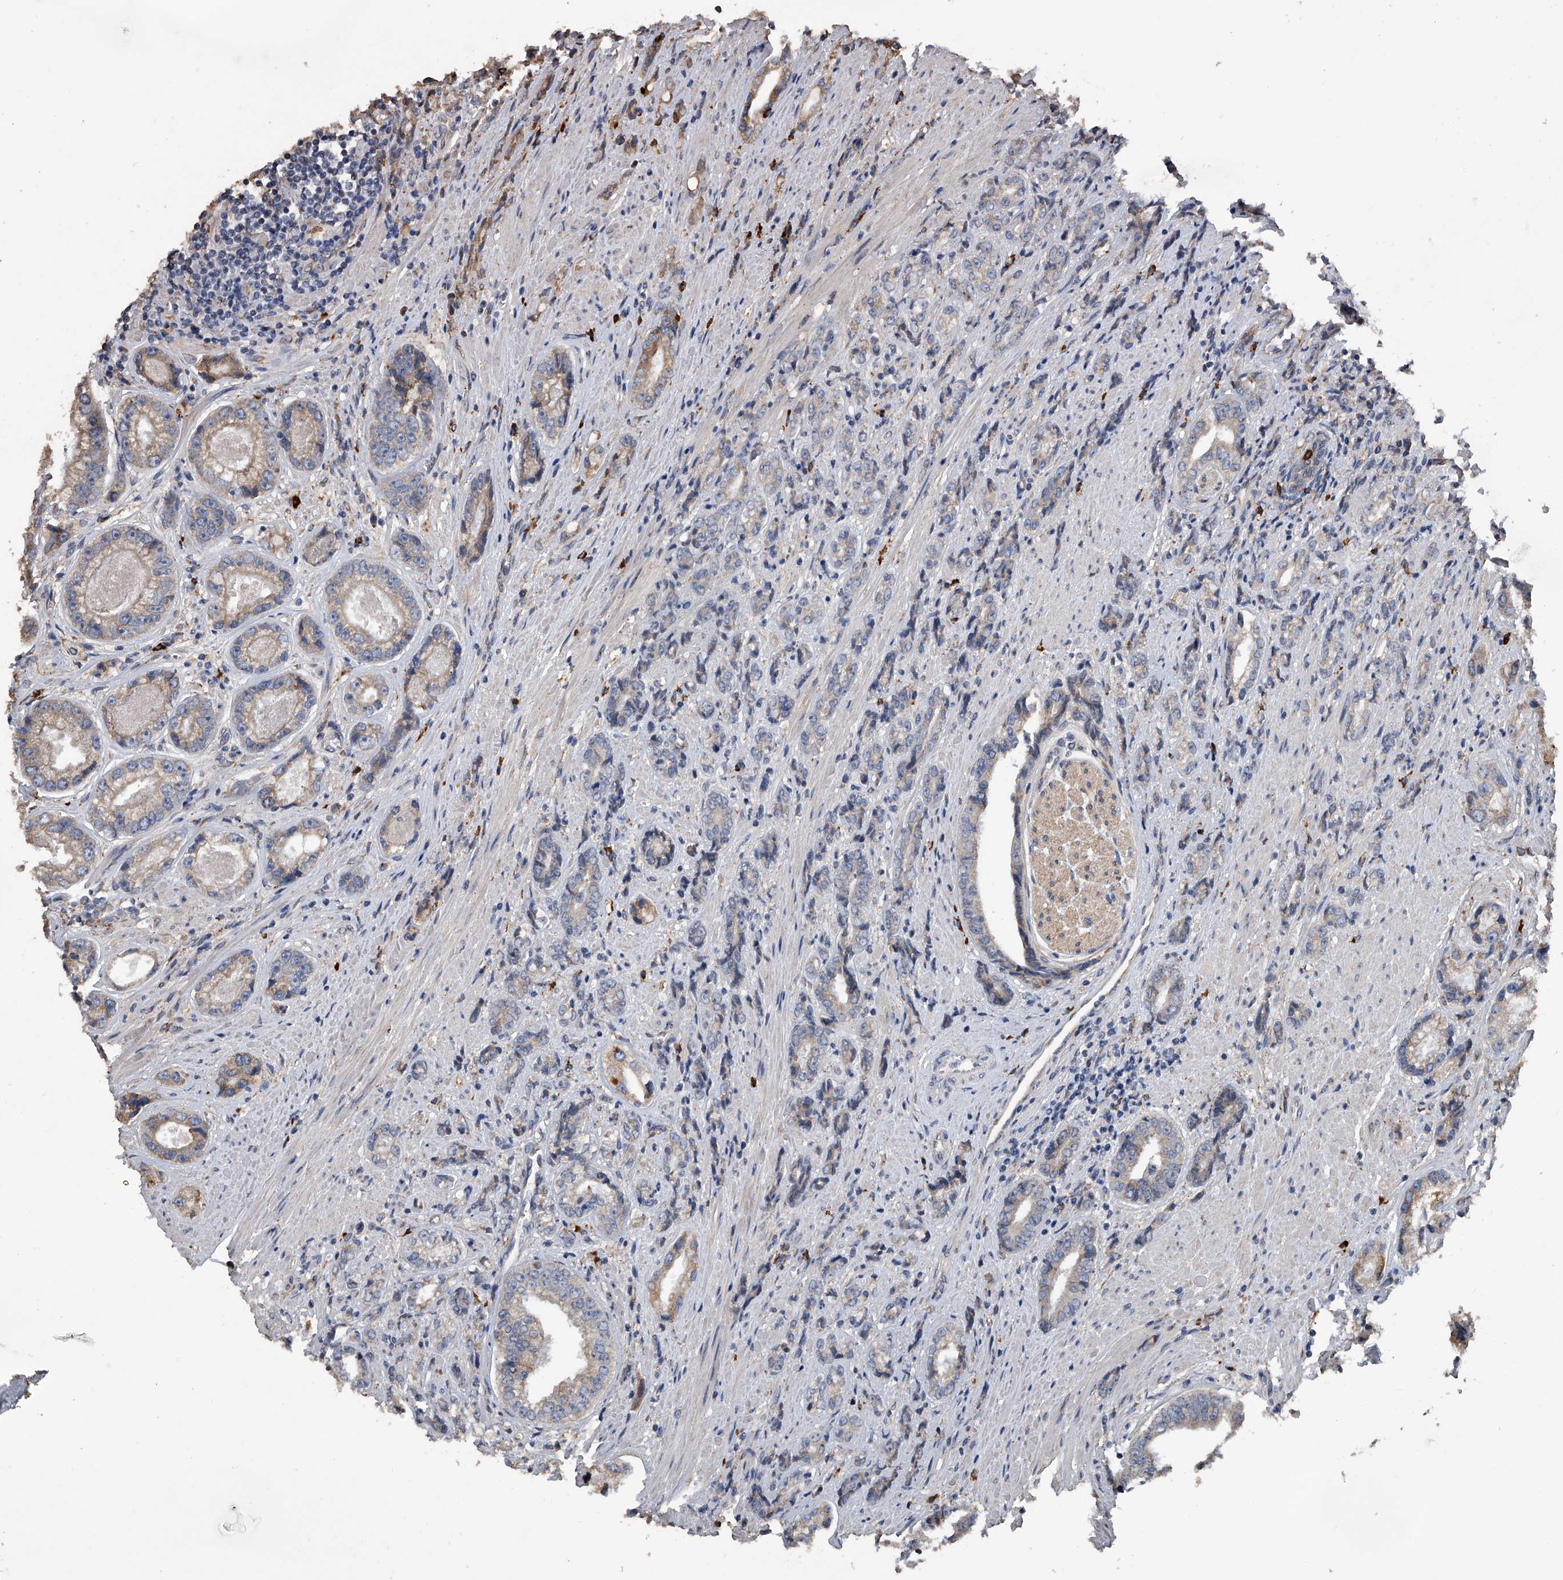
{"staining": {"intensity": "moderate", "quantity": "<25%", "location": "cytoplasmic/membranous"}, "tissue": "prostate cancer", "cell_type": "Tumor cells", "image_type": "cancer", "snomed": [{"axis": "morphology", "description": "Adenocarcinoma, High grade"}, {"axis": "topography", "description": "Prostate"}], "caption": "Immunohistochemistry photomicrograph of prostate cancer (high-grade adenocarcinoma) stained for a protein (brown), which displays low levels of moderate cytoplasmic/membranous staining in about <25% of tumor cells.", "gene": "PCLO", "patient": {"sex": "male", "age": 61}}